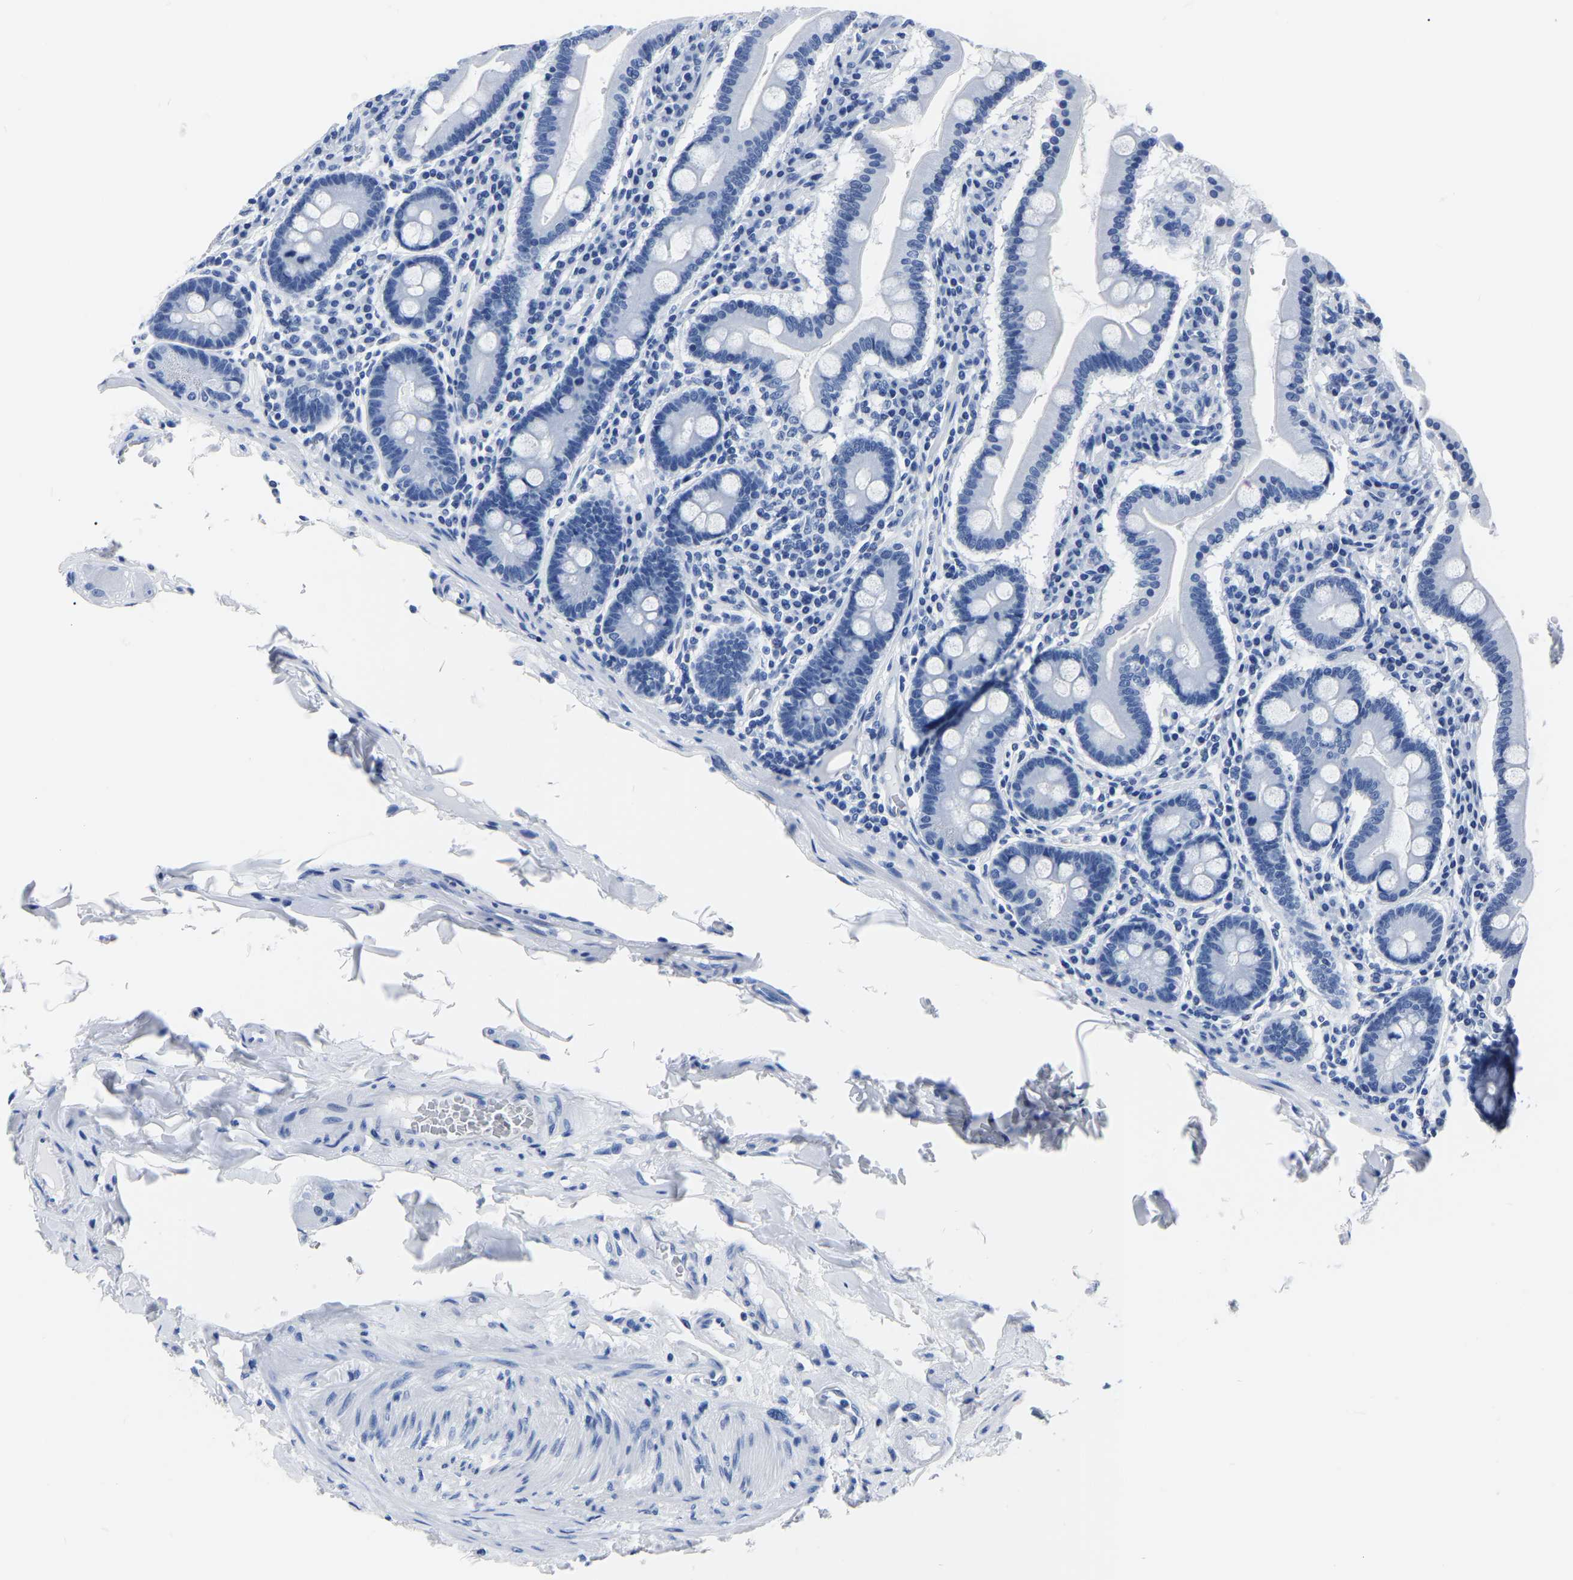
{"staining": {"intensity": "negative", "quantity": "none", "location": "none"}, "tissue": "duodenum", "cell_type": "Glandular cells", "image_type": "normal", "snomed": [{"axis": "morphology", "description": "Normal tissue, NOS"}, {"axis": "topography", "description": "Duodenum"}], "caption": "Duodenum stained for a protein using immunohistochemistry (IHC) displays no staining glandular cells.", "gene": "IMPG2", "patient": {"sex": "male", "age": 50}}